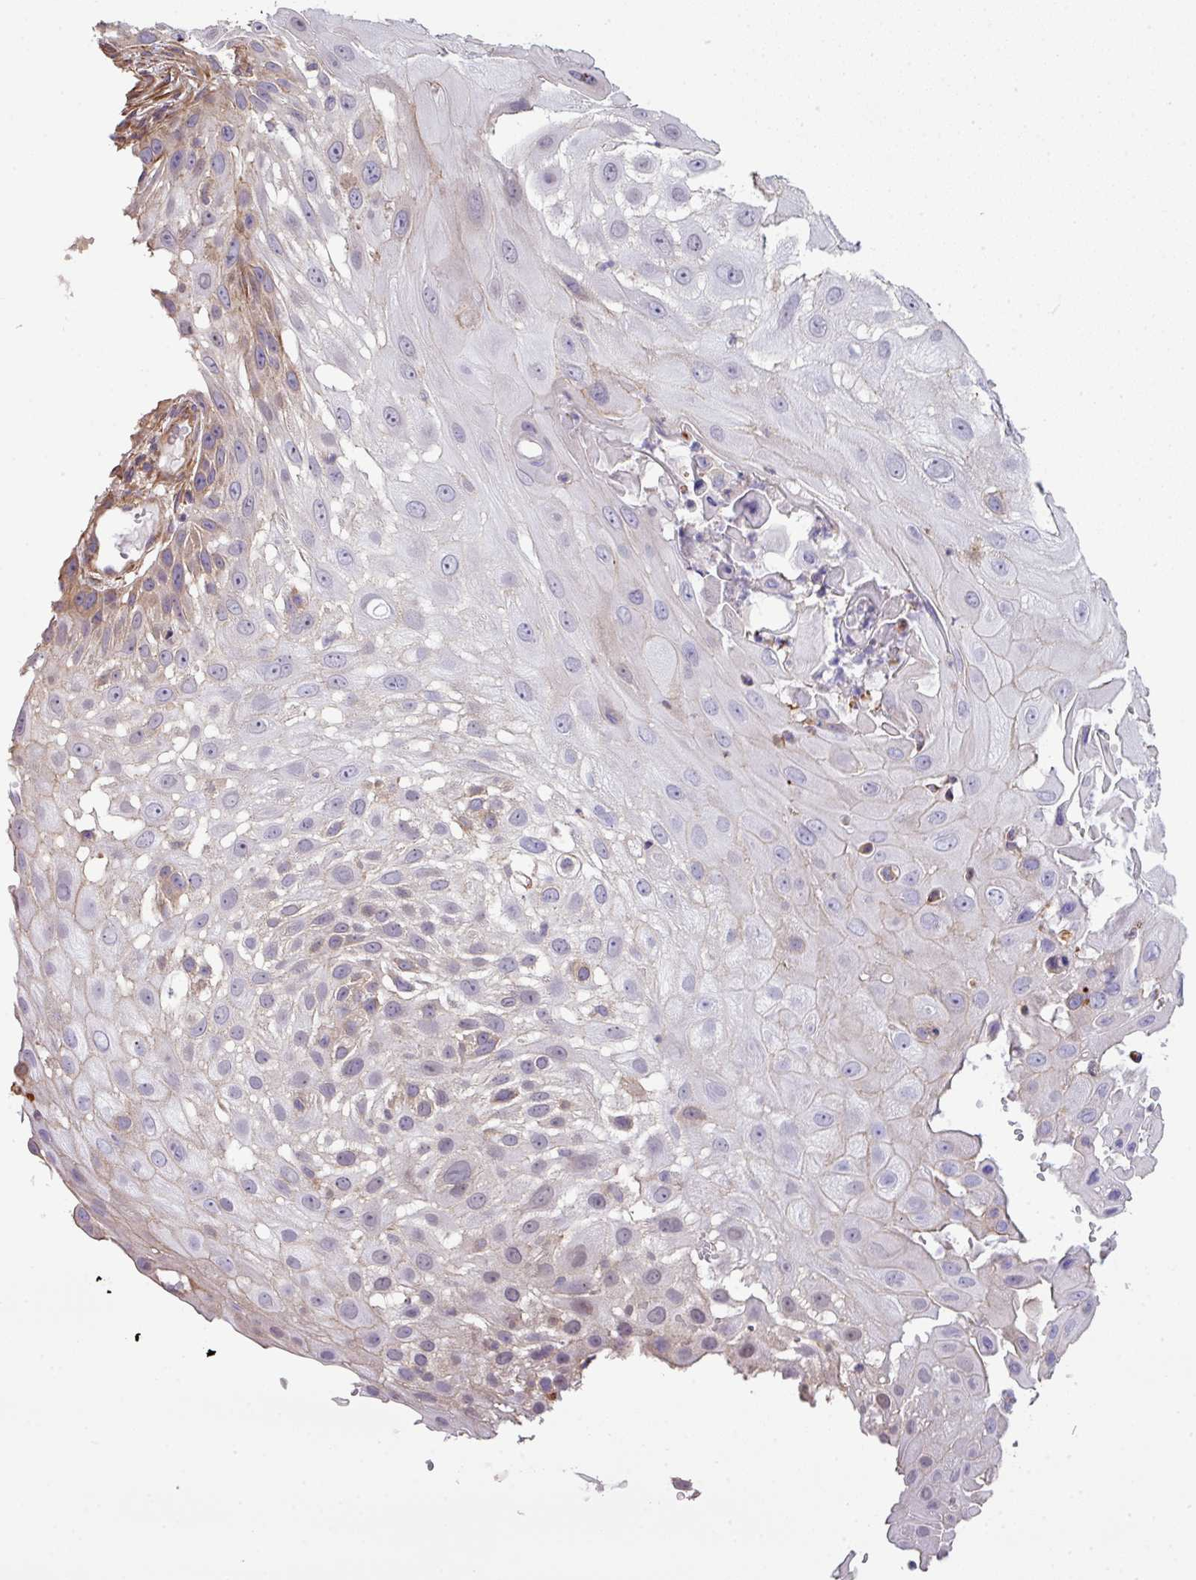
{"staining": {"intensity": "weak", "quantity": "<25%", "location": "cytoplasmic/membranous"}, "tissue": "skin cancer", "cell_type": "Tumor cells", "image_type": "cancer", "snomed": [{"axis": "morphology", "description": "Squamous cell carcinoma, NOS"}, {"axis": "topography", "description": "Skin"}], "caption": "Immunohistochemical staining of skin squamous cell carcinoma shows no significant expression in tumor cells. (DAB IHC, high magnification).", "gene": "LRRC41", "patient": {"sex": "female", "age": 44}}